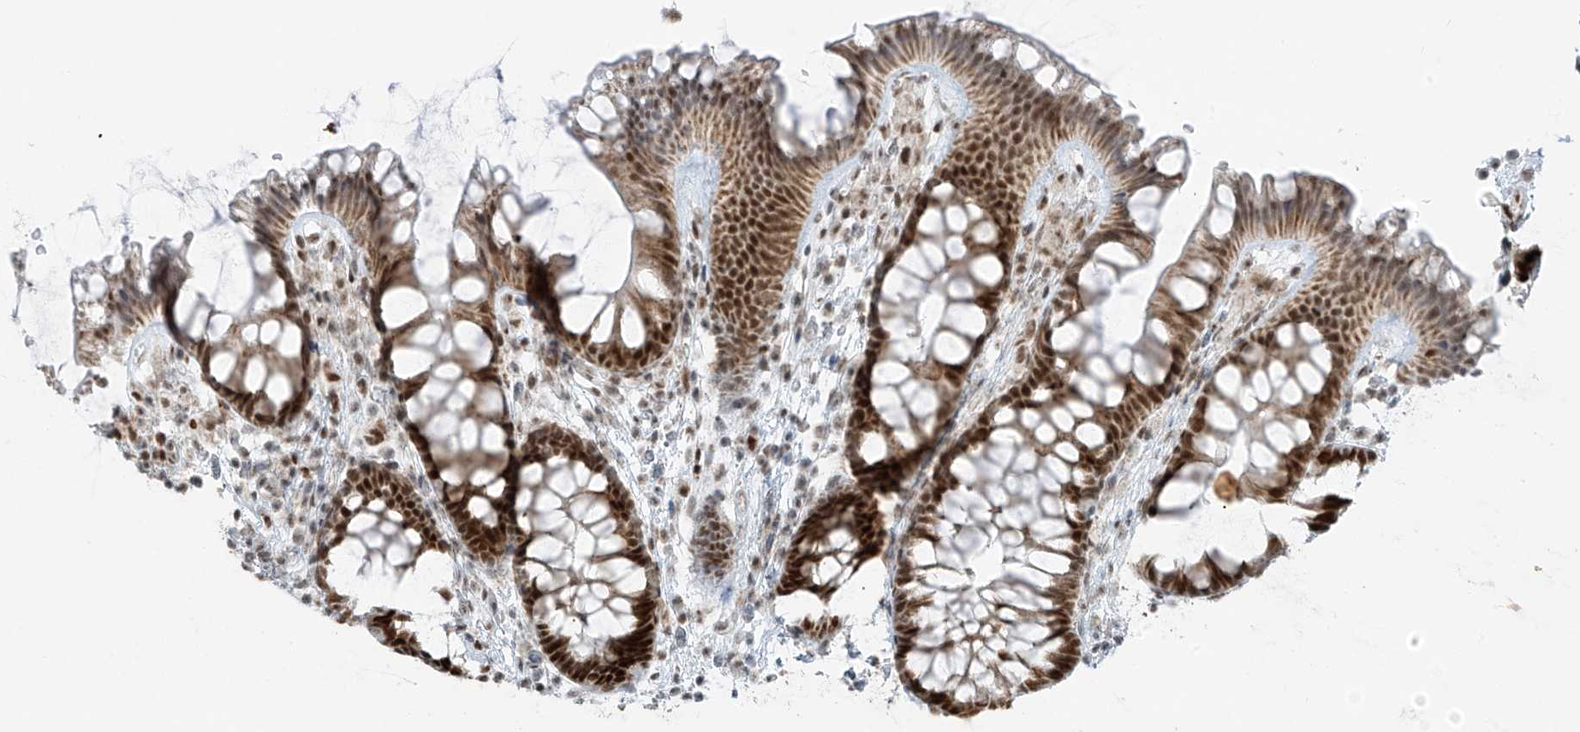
{"staining": {"intensity": "moderate", "quantity": ">75%", "location": "nuclear"}, "tissue": "colon", "cell_type": "Endothelial cells", "image_type": "normal", "snomed": [{"axis": "morphology", "description": "Normal tissue, NOS"}, {"axis": "topography", "description": "Colon"}], "caption": "The micrograph exhibits immunohistochemical staining of normal colon. There is moderate nuclear staining is present in about >75% of endothelial cells.", "gene": "WRNIP1", "patient": {"sex": "female", "age": 62}}